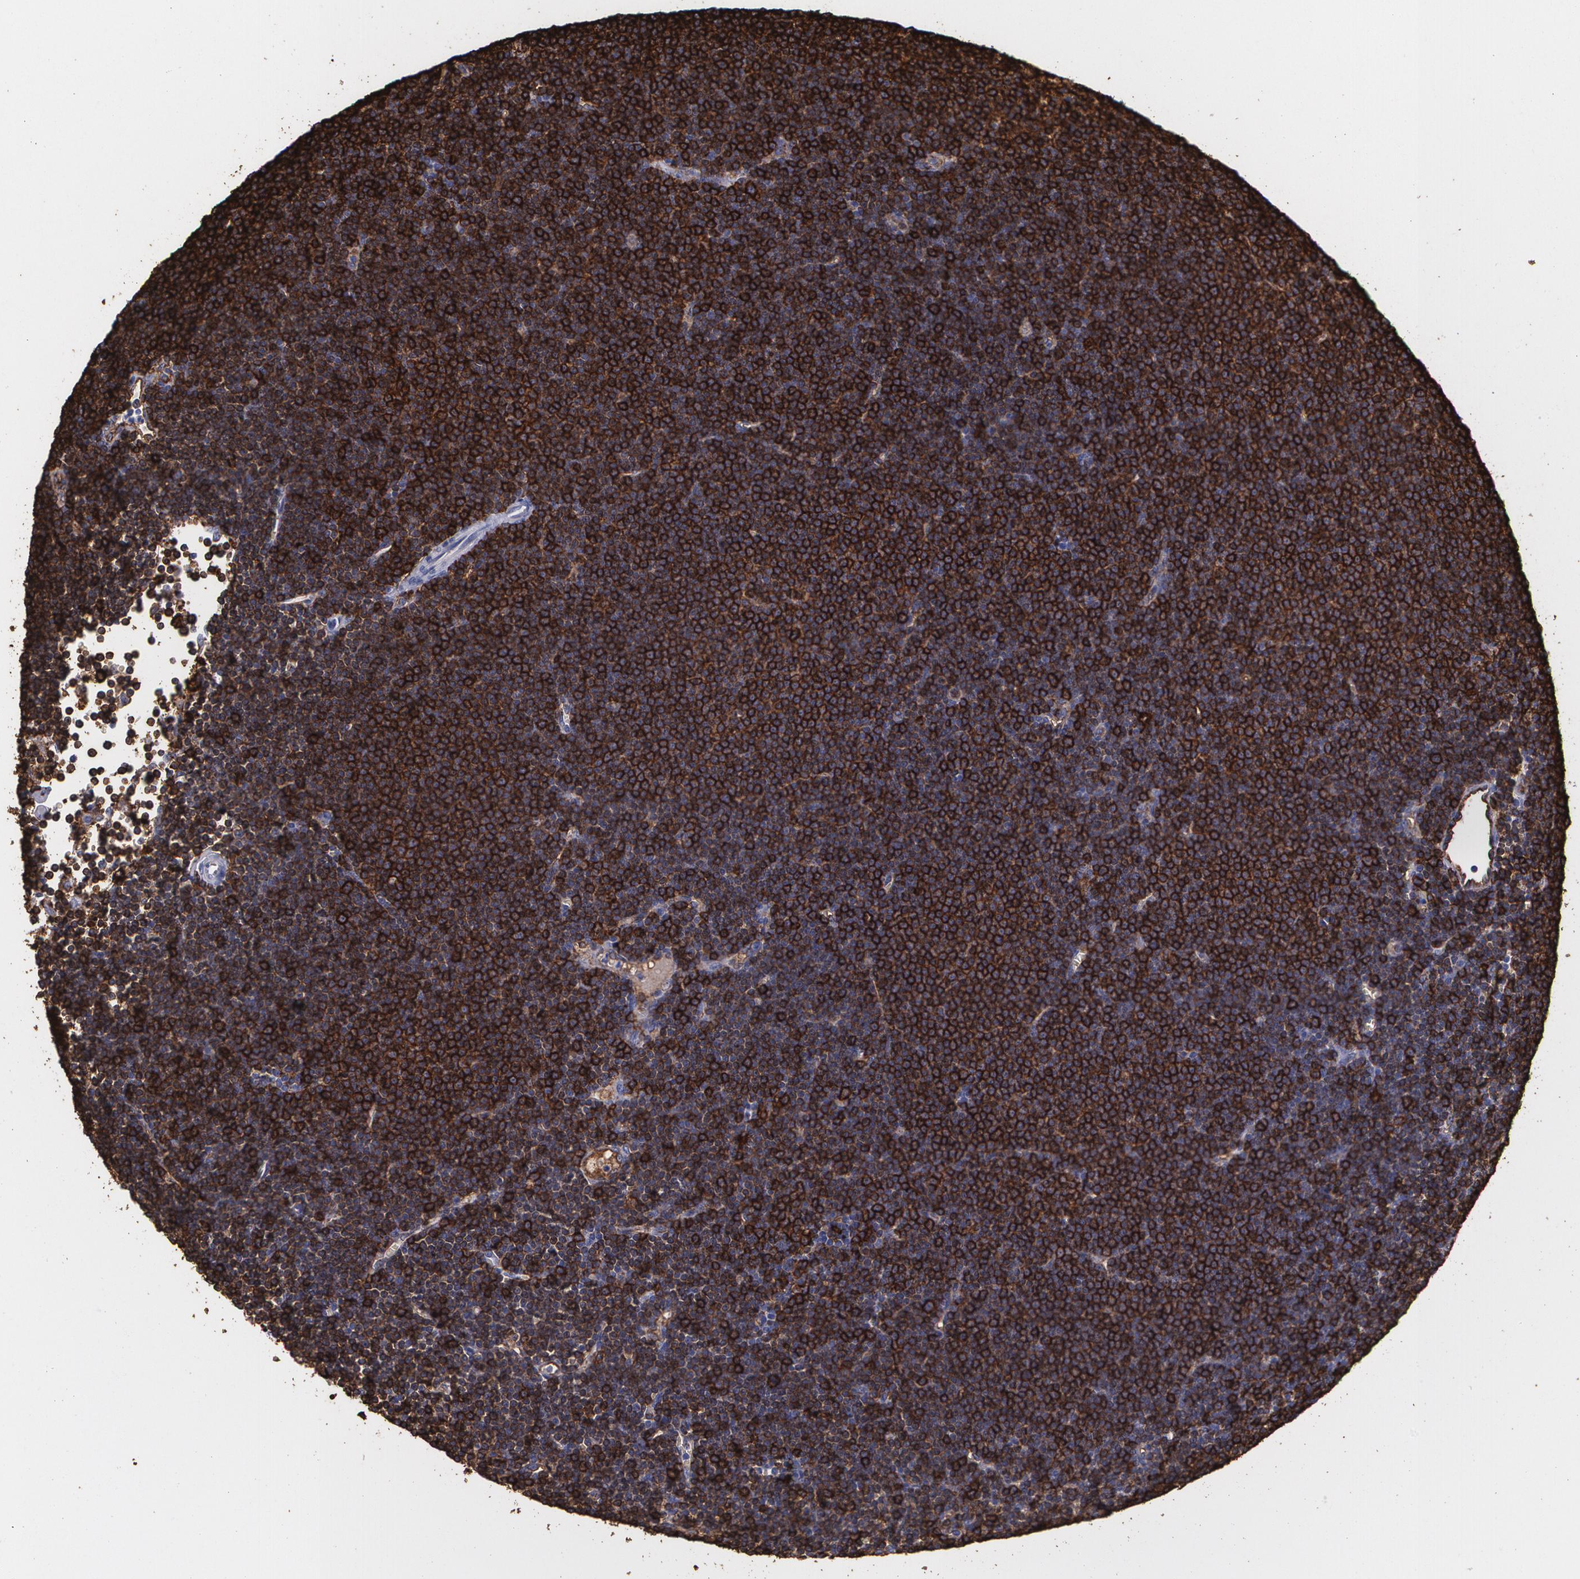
{"staining": {"intensity": "strong", "quantity": ">75%", "location": "cytoplasmic/membranous"}, "tissue": "lymphoma", "cell_type": "Tumor cells", "image_type": "cancer", "snomed": [{"axis": "morphology", "description": "Malignant lymphoma, non-Hodgkin's type, Low grade"}, {"axis": "topography", "description": "Lymph node"}], "caption": "A high amount of strong cytoplasmic/membranous staining is appreciated in approximately >75% of tumor cells in lymphoma tissue.", "gene": "HLA-DRA", "patient": {"sex": "female", "age": 73}}